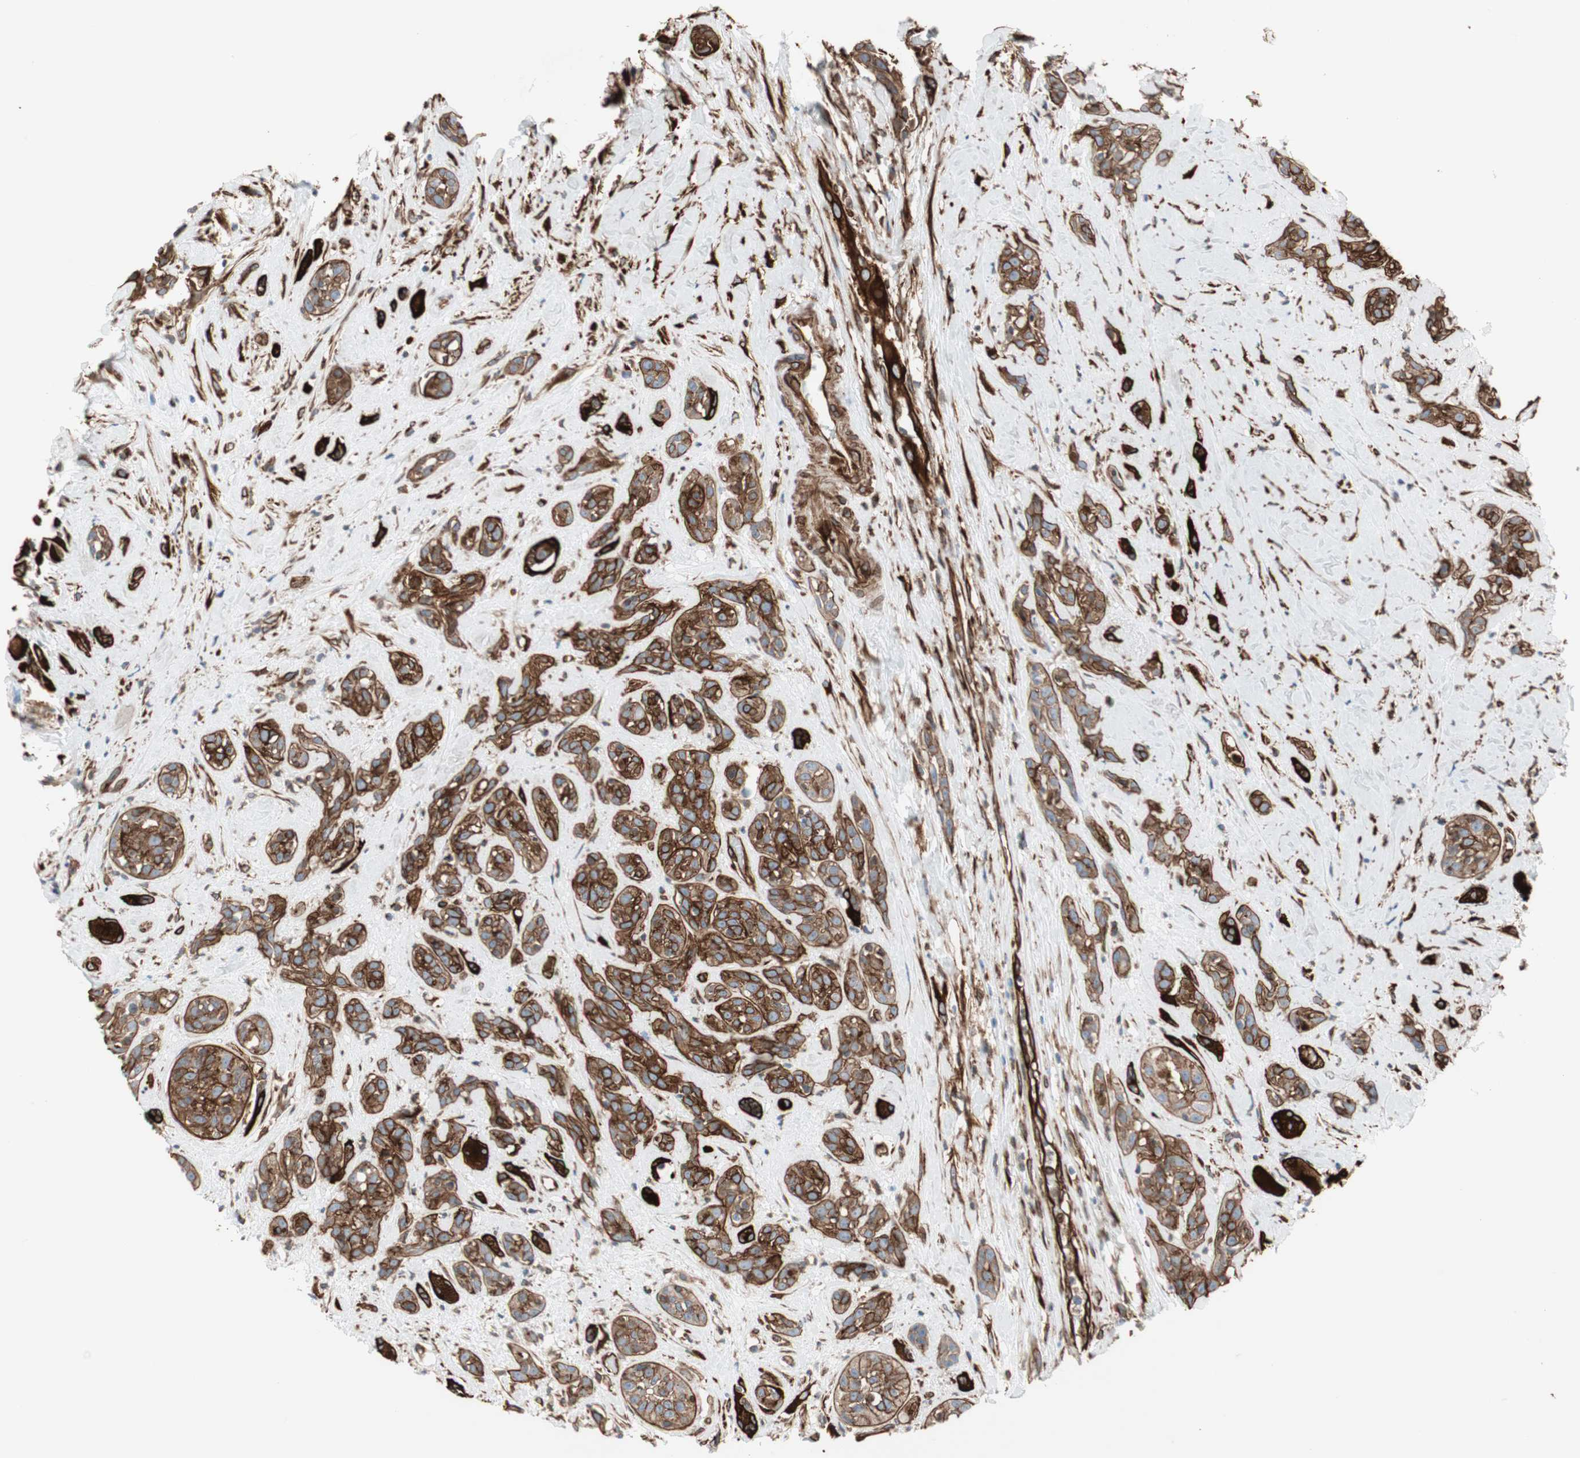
{"staining": {"intensity": "strong", "quantity": ">75%", "location": "cytoplasmic/membranous"}, "tissue": "head and neck cancer", "cell_type": "Tumor cells", "image_type": "cancer", "snomed": [{"axis": "morphology", "description": "Squamous cell carcinoma, NOS"}, {"axis": "topography", "description": "Head-Neck"}], "caption": "Protein analysis of squamous cell carcinoma (head and neck) tissue exhibits strong cytoplasmic/membranous positivity in approximately >75% of tumor cells. The staining was performed using DAB (3,3'-diaminobenzidine) to visualize the protein expression in brown, while the nuclei were stained in blue with hematoxylin (Magnification: 20x).", "gene": "TCTA", "patient": {"sex": "male", "age": 62}}